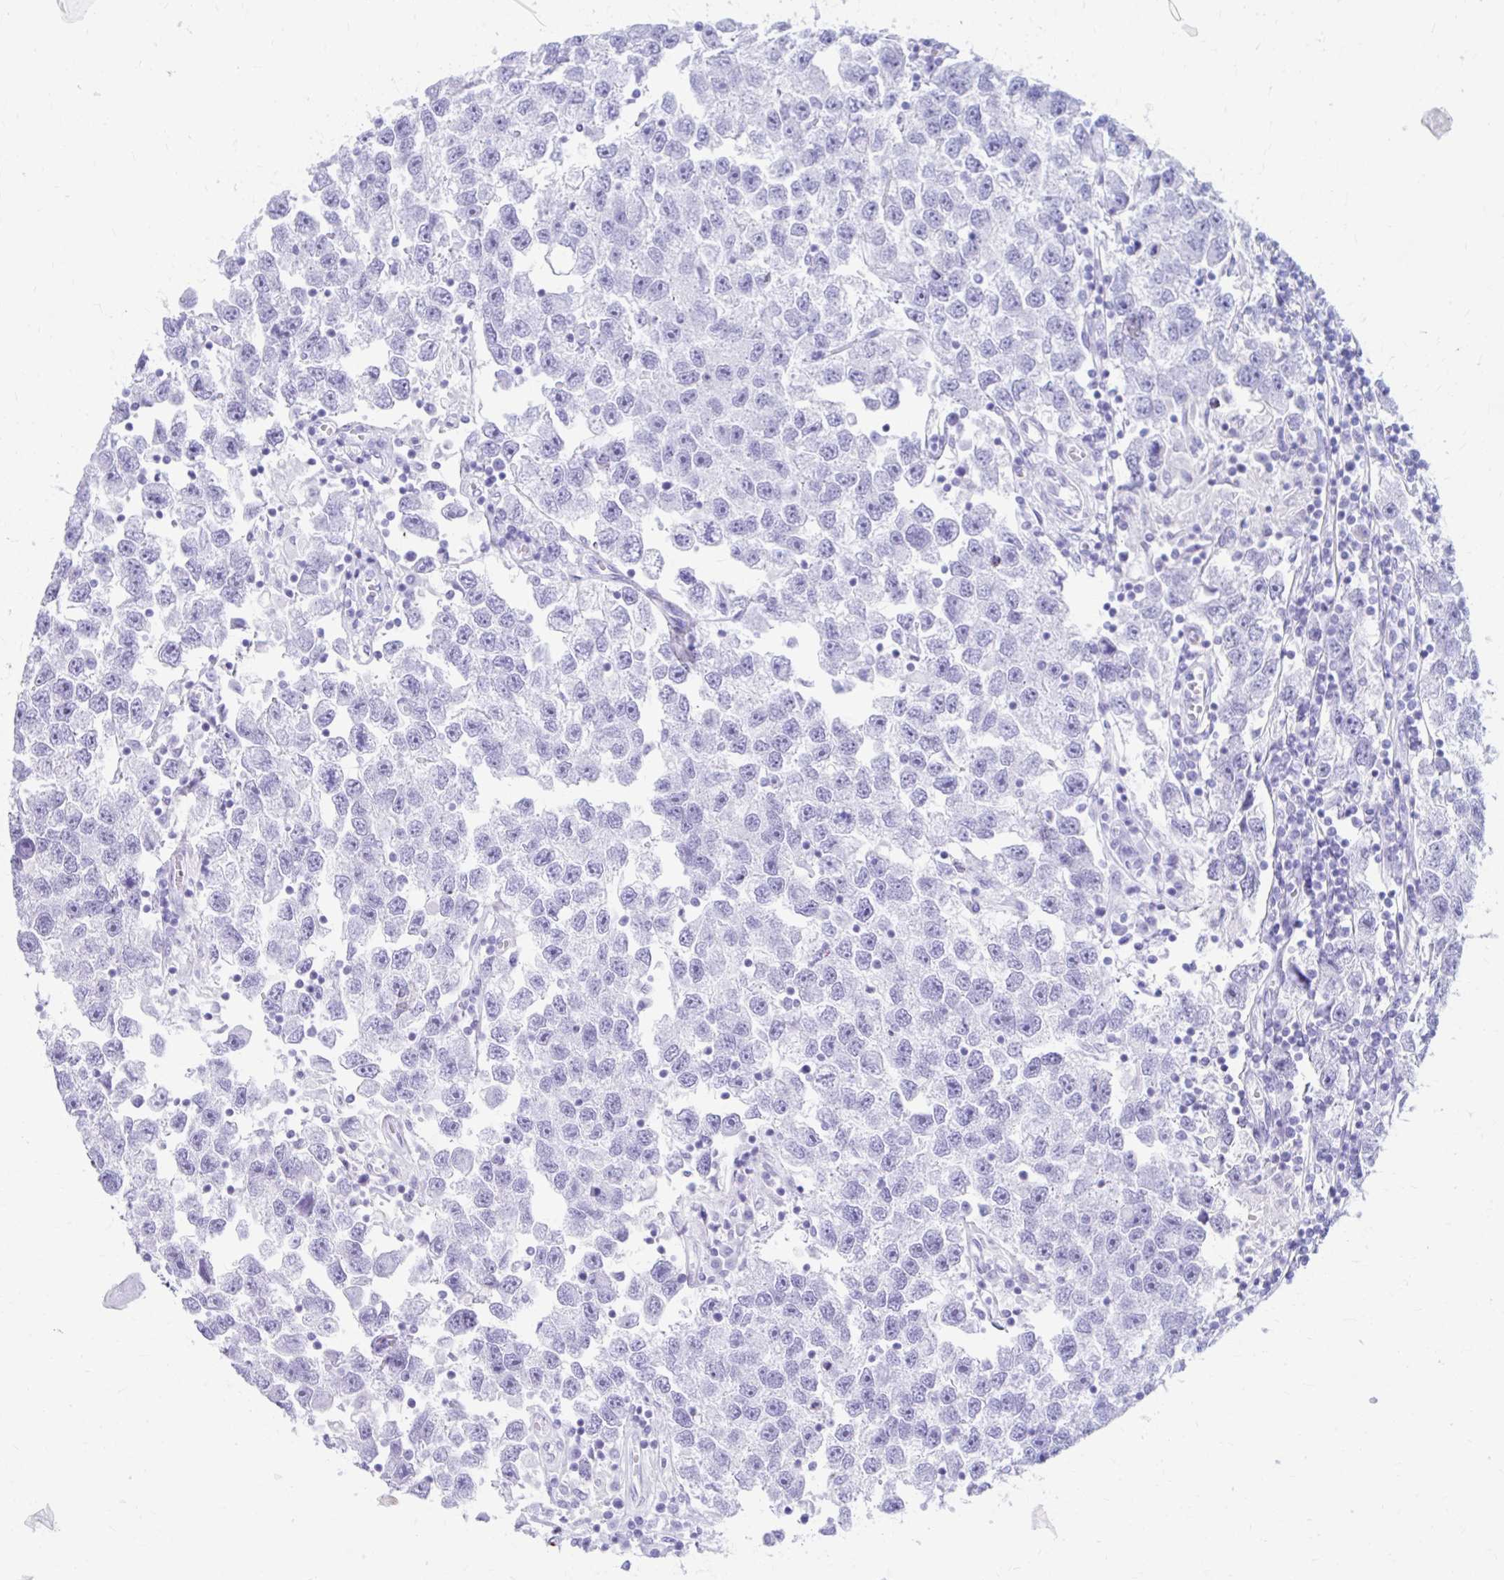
{"staining": {"intensity": "negative", "quantity": "none", "location": "none"}, "tissue": "testis cancer", "cell_type": "Tumor cells", "image_type": "cancer", "snomed": [{"axis": "morphology", "description": "Seminoma, NOS"}, {"axis": "topography", "description": "Testis"}], "caption": "This is an IHC histopathology image of human testis cancer. There is no positivity in tumor cells.", "gene": "NSG2", "patient": {"sex": "male", "age": 26}}